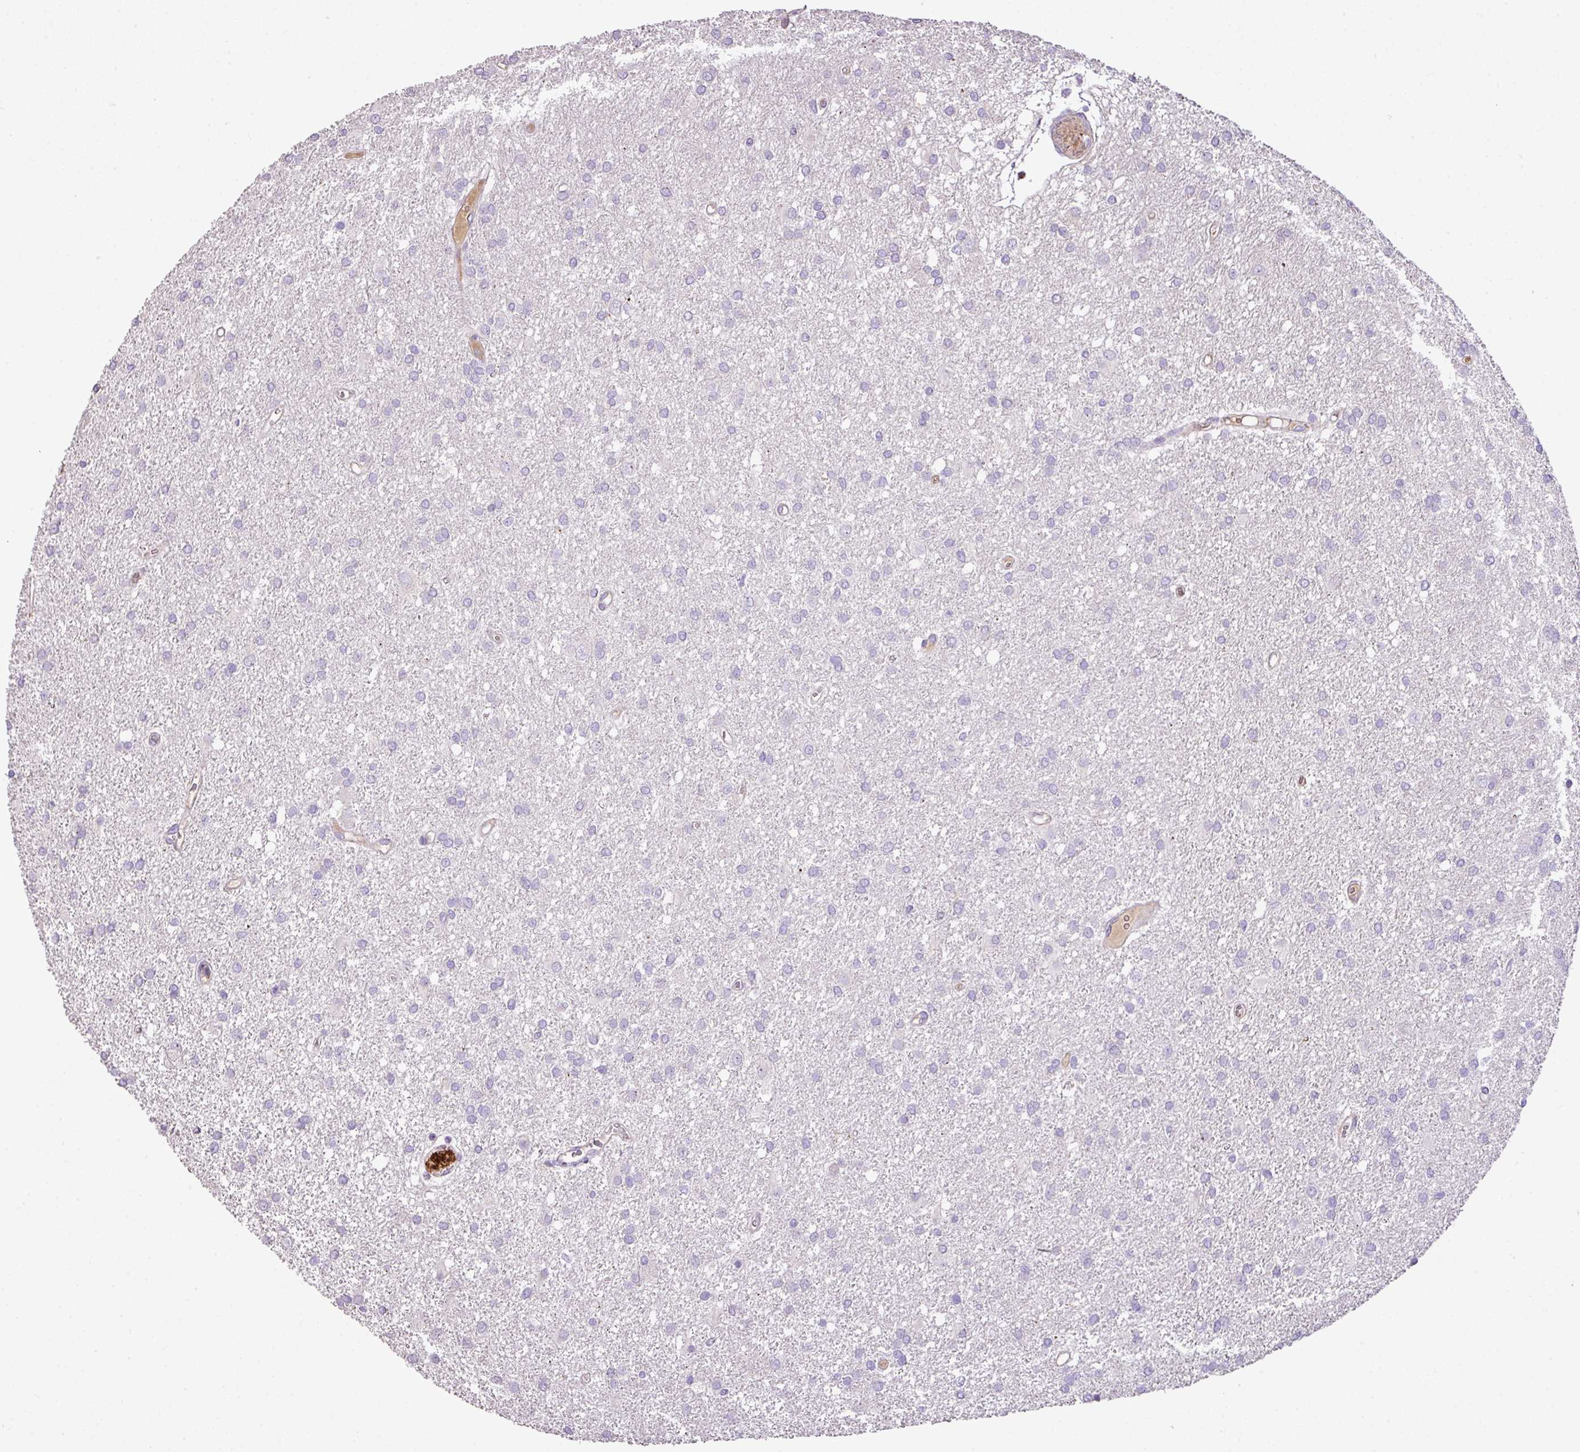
{"staining": {"intensity": "negative", "quantity": "none", "location": "none"}, "tissue": "glioma", "cell_type": "Tumor cells", "image_type": "cancer", "snomed": [{"axis": "morphology", "description": "Glioma, malignant, High grade"}, {"axis": "topography", "description": "Brain"}], "caption": "This is a micrograph of immunohistochemistry staining of malignant glioma (high-grade), which shows no positivity in tumor cells.", "gene": "CTXN2", "patient": {"sex": "female", "age": 50}}